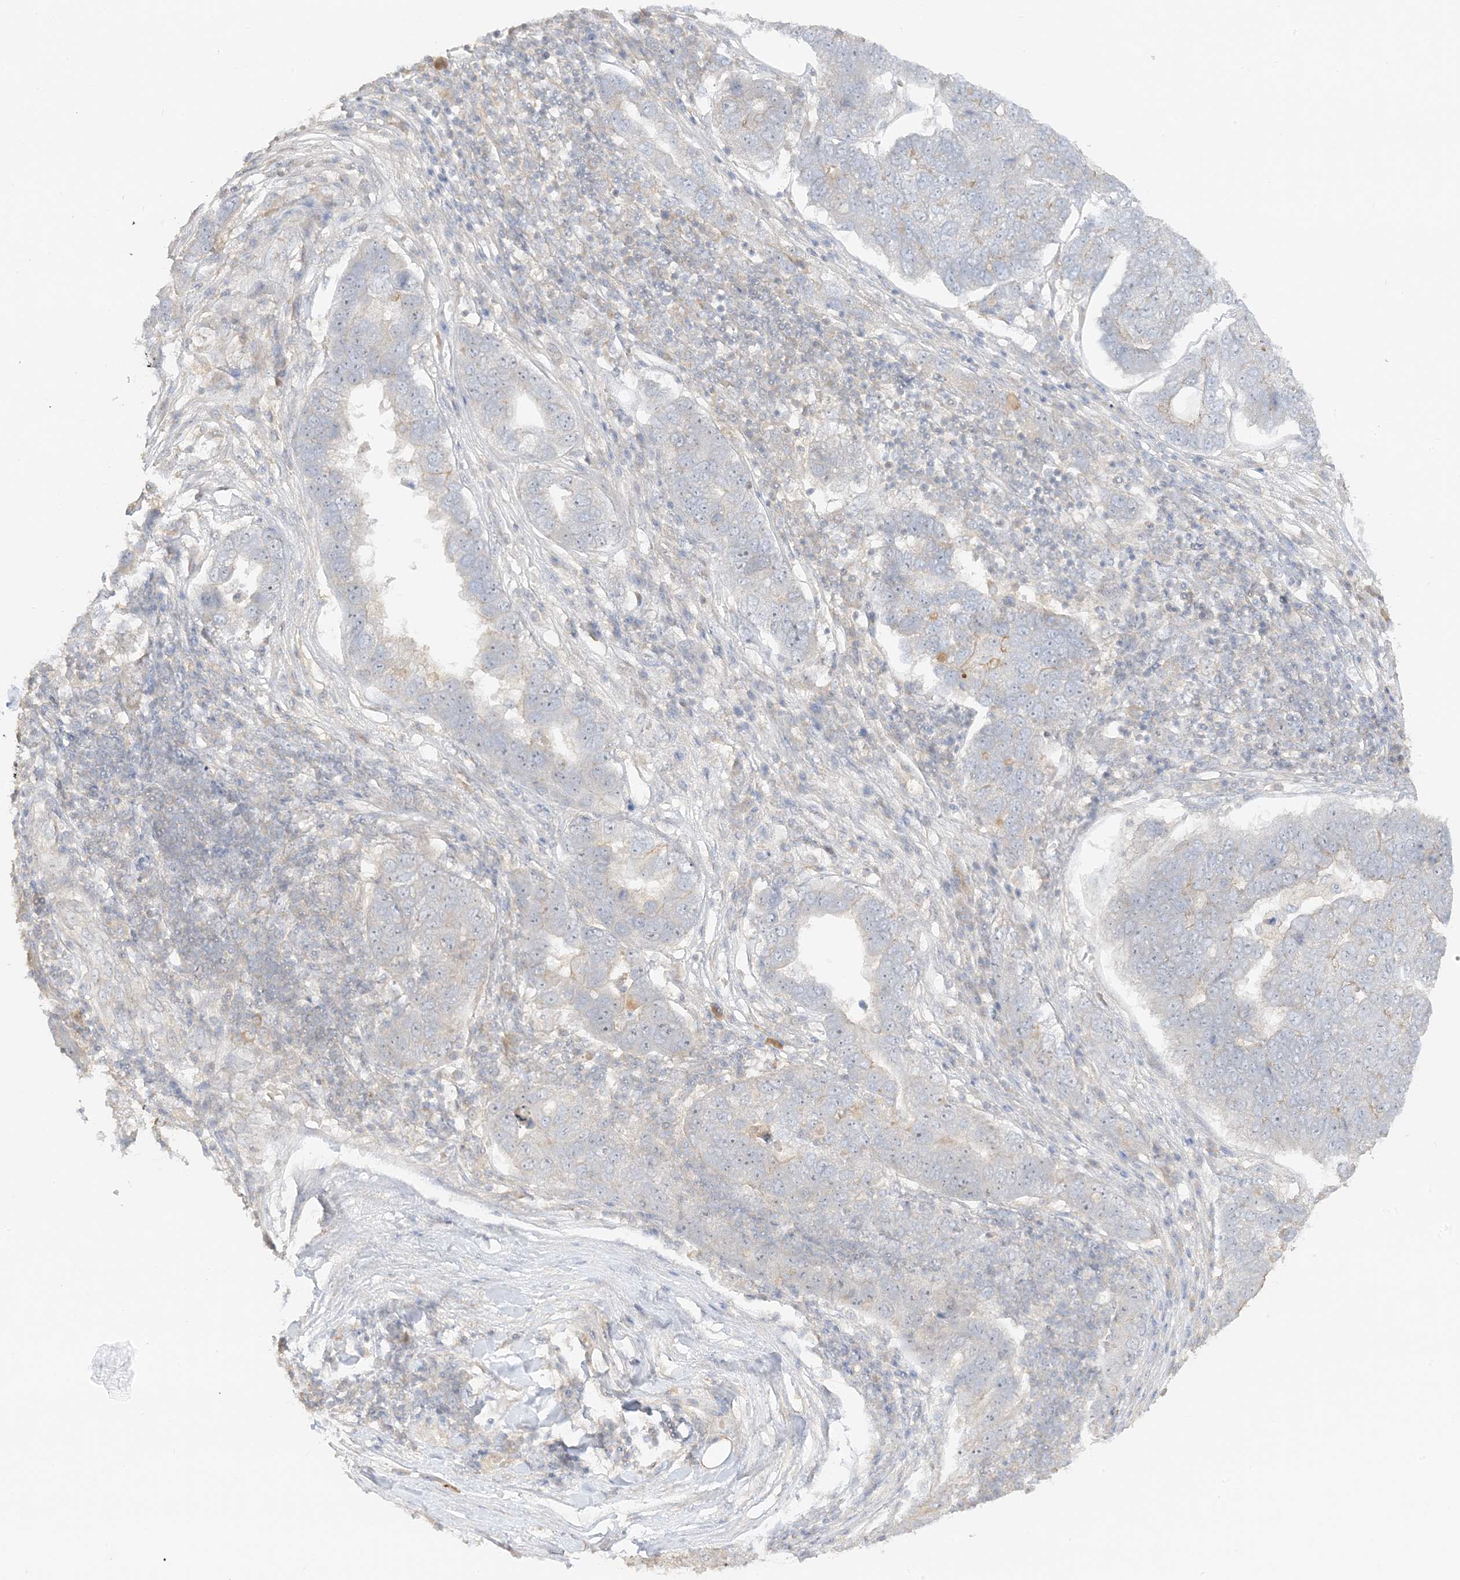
{"staining": {"intensity": "negative", "quantity": "none", "location": "none"}, "tissue": "pancreatic cancer", "cell_type": "Tumor cells", "image_type": "cancer", "snomed": [{"axis": "morphology", "description": "Adenocarcinoma, NOS"}, {"axis": "topography", "description": "Pancreas"}], "caption": "Human pancreatic cancer stained for a protein using immunohistochemistry (IHC) demonstrates no positivity in tumor cells.", "gene": "ETAA1", "patient": {"sex": "female", "age": 61}}